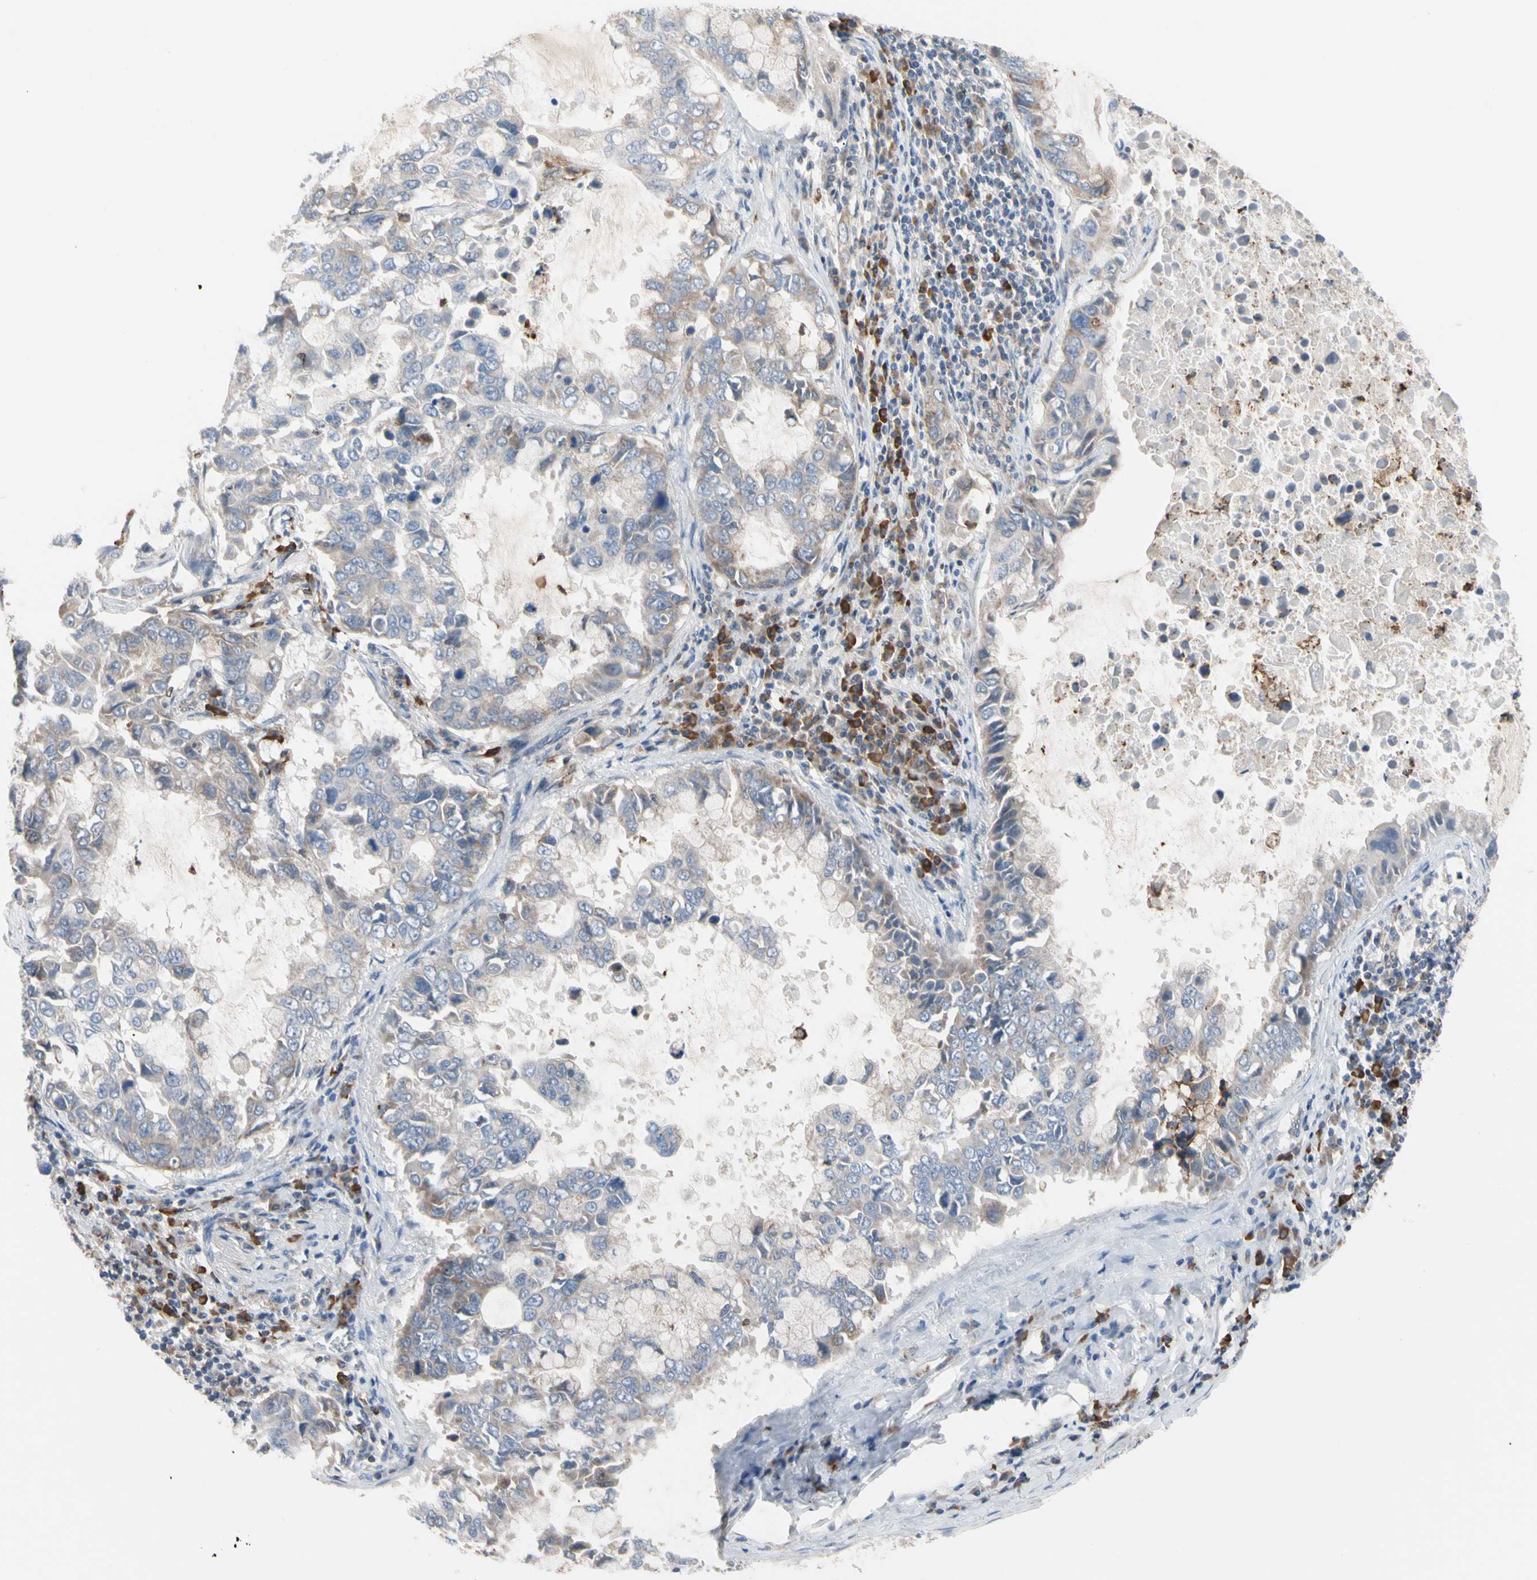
{"staining": {"intensity": "weak", "quantity": "25%-75%", "location": "cytoplasmic/membranous"}, "tissue": "lung cancer", "cell_type": "Tumor cells", "image_type": "cancer", "snomed": [{"axis": "morphology", "description": "Adenocarcinoma, NOS"}, {"axis": "topography", "description": "Lung"}], "caption": "Immunohistochemistry (IHC) (DAB (3,3'-diaminobenzidine)) staining of lung cancer (adenocarcinoma) demonstrates weak cytoplasmic/membranous protein positivity in about 25%-75% of tumor cells. (DAB IHC, brown staining for protein, blue staining for nuclei).", "gene": "MCL1", "patient": {"sex": "male", "age": 64}}